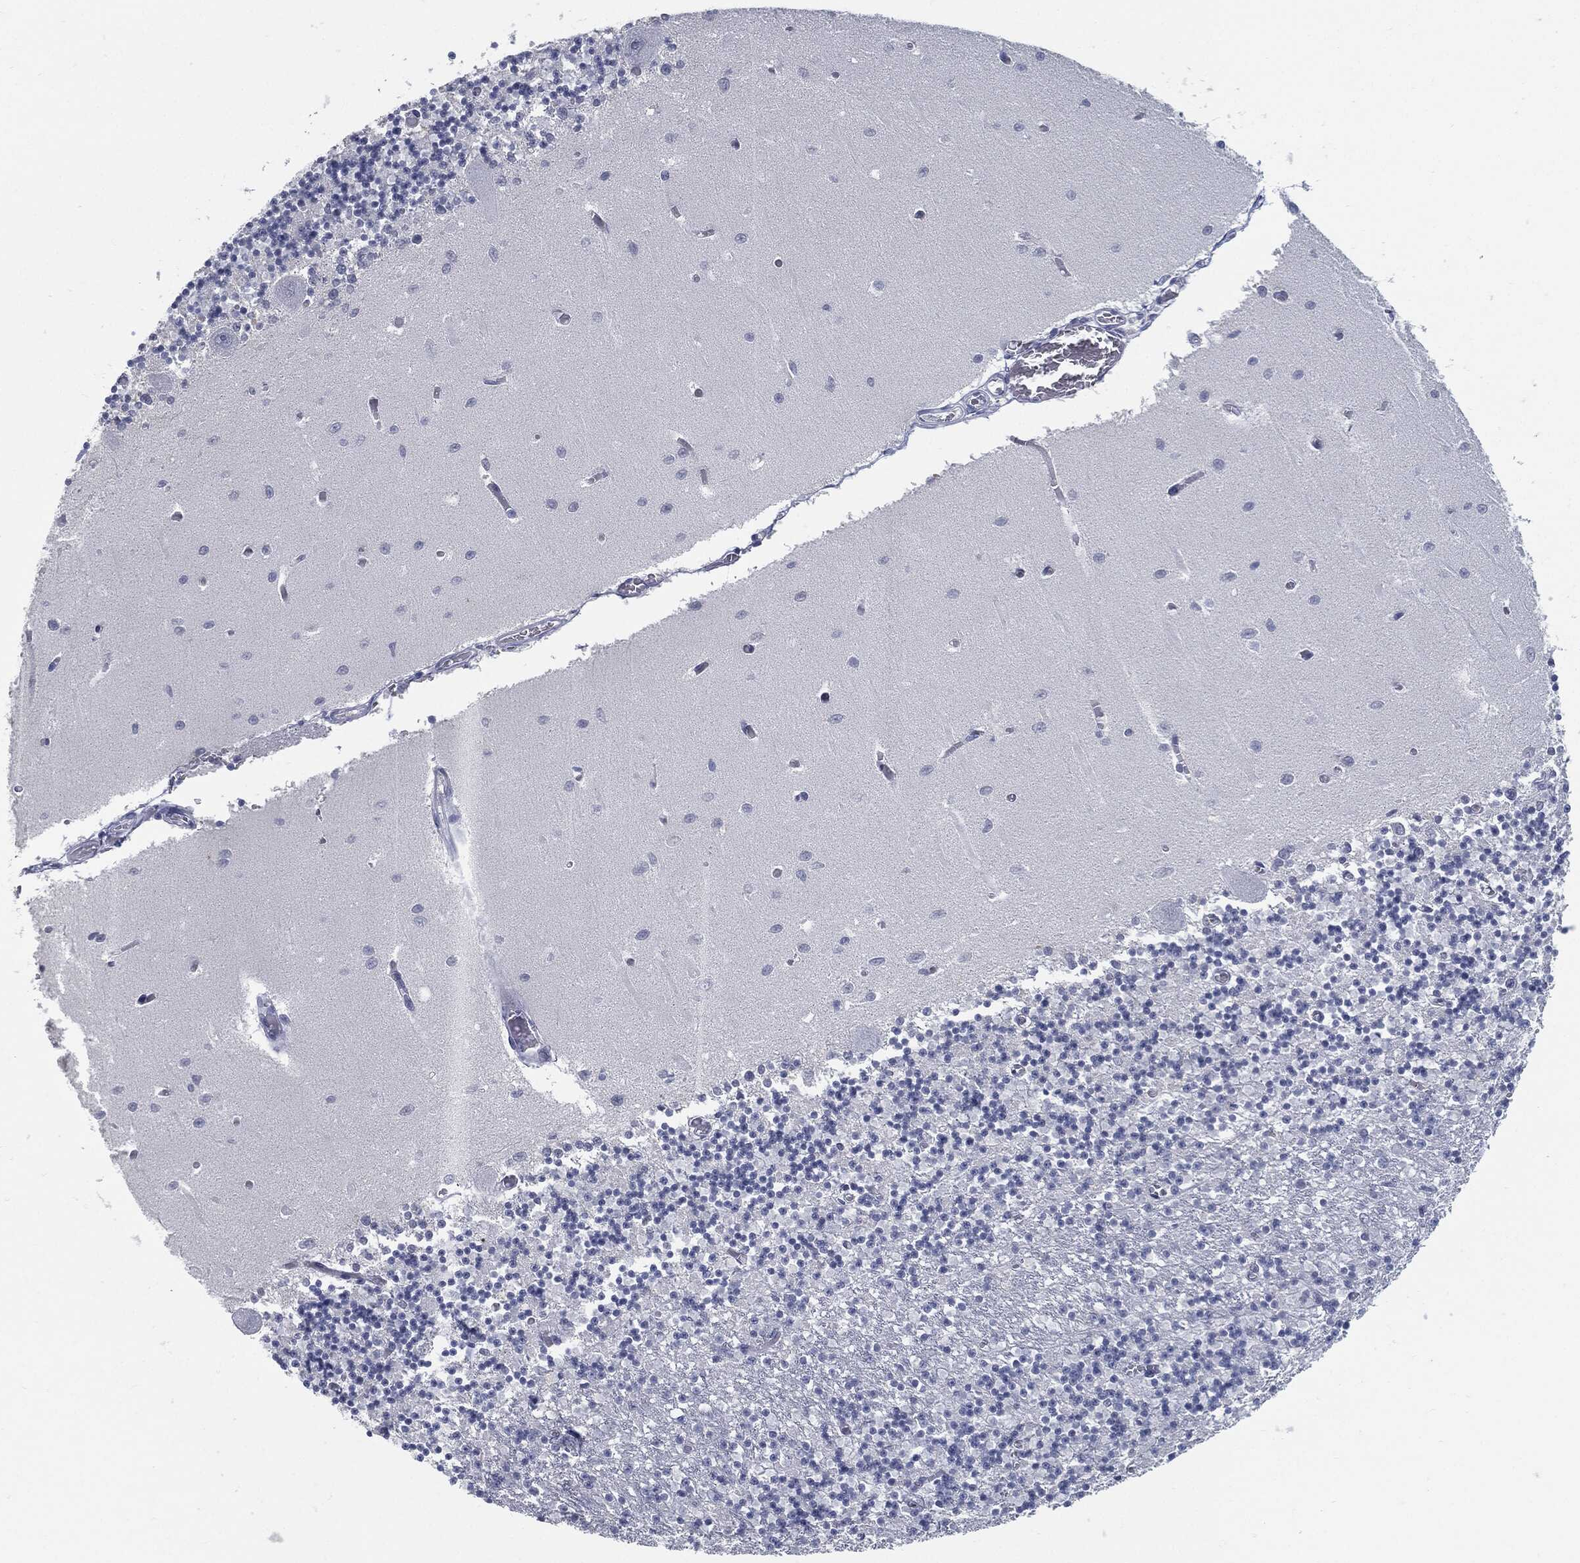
{"staining": {"intensity": "negative", "quantity": "none", "location": "none"}, "tissue": "cerebellum", "cell_type": "Cells in granular layer", "image_type": "normal", "snomed": [{"axis": "morphology", "description": "Normal tissue, NOS"}, {"axis": "topography", "description": "Cerebellum"}], "caption": "The photomicrograph demonstrates no staining of cells in granular layer in benign cerebellum.", "gene": "PROM1", "patient": {"sex": "female", "age": 64}}